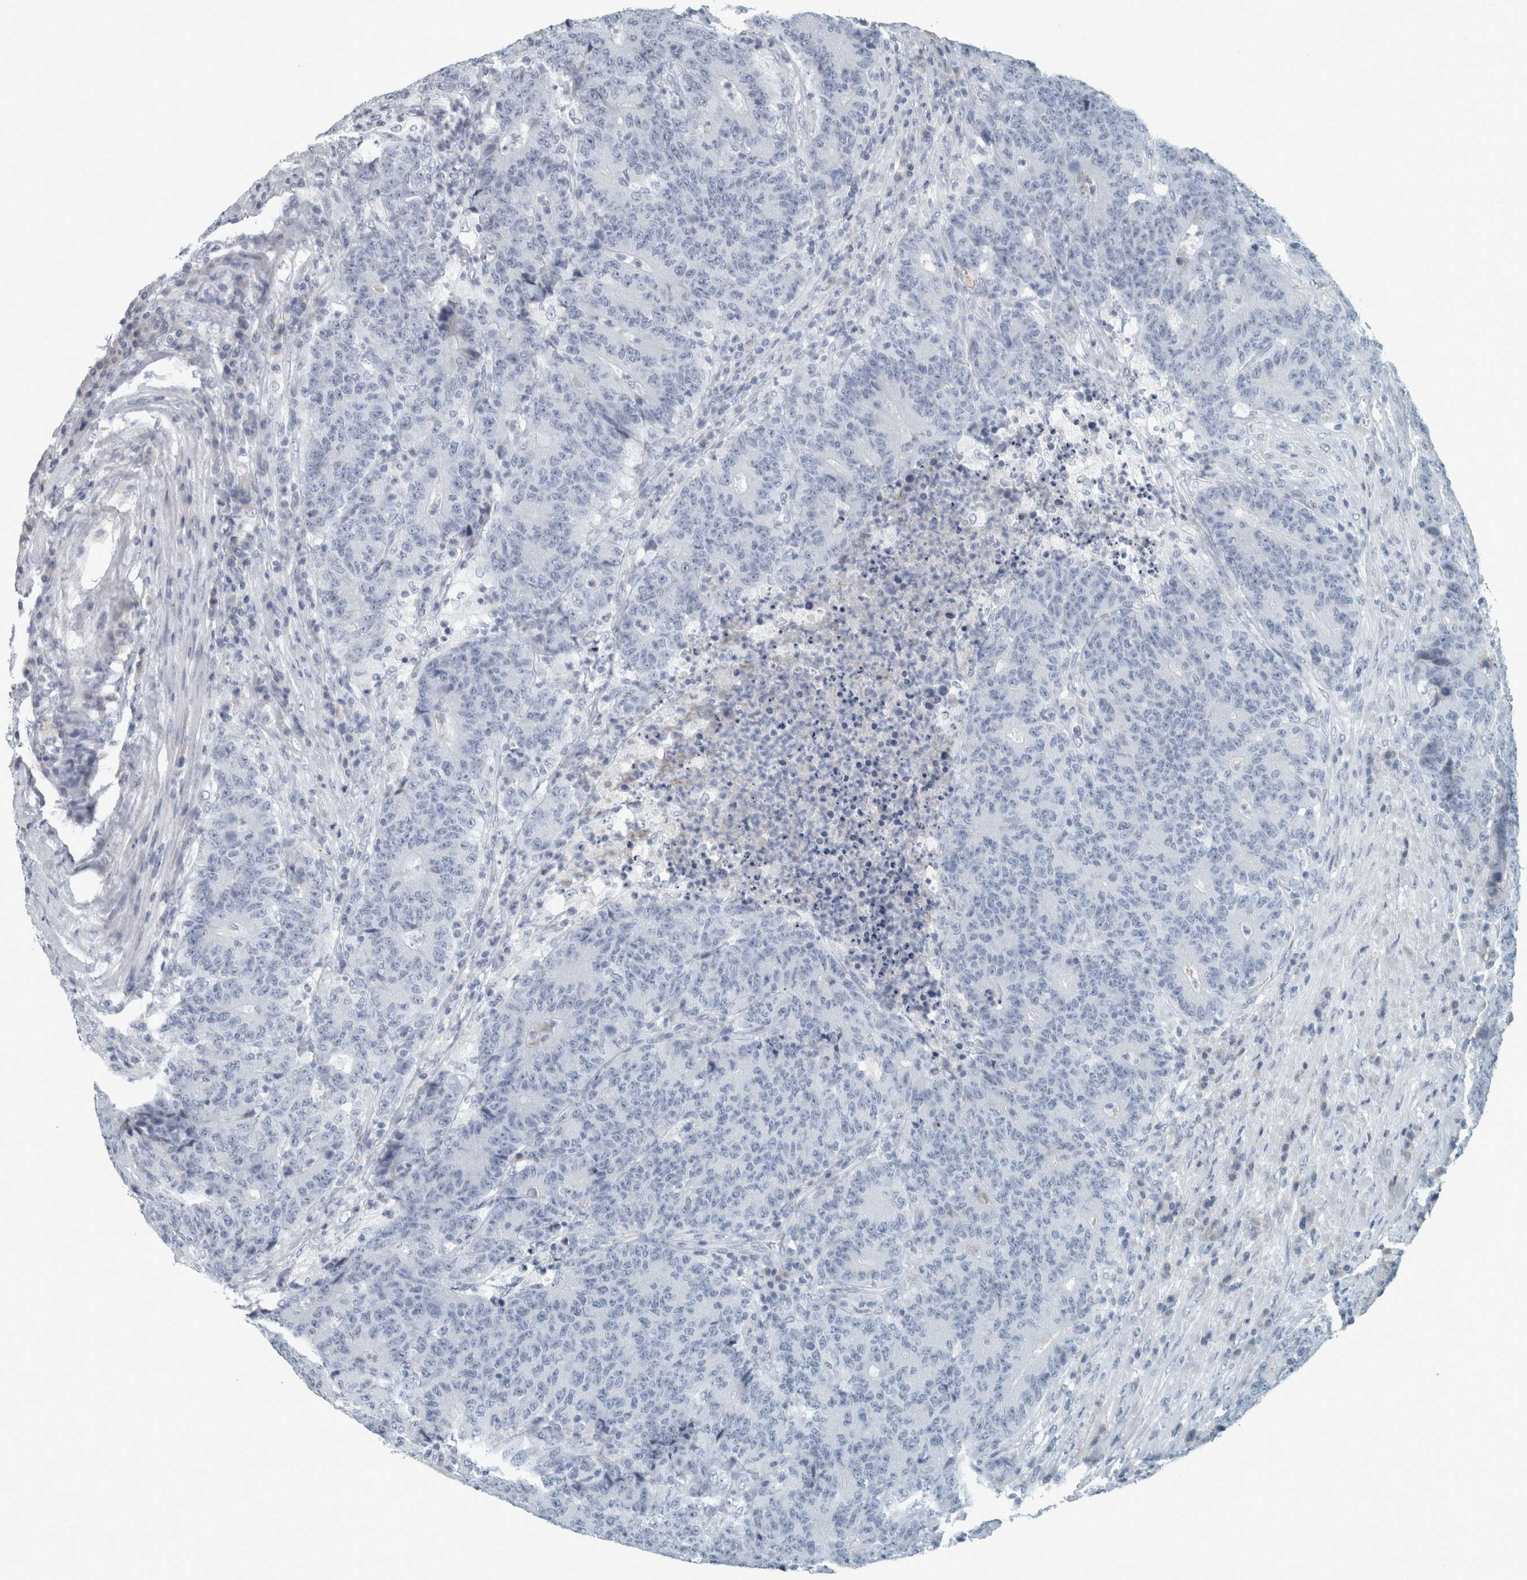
{"staining": {"intensity": "negative", "quantity": "none", "location": "none"}, "tissue": "colorectal cancer", "cell_type": "Tumor cells", "image_type": "cancer", "snomed": [{"axis": "morphology", "description": "Normal tissue, NOS"}, {"axis": "morphology", "description": "Adenocarcinoma, NOS"}, {"axis": "topography", "description": "Colon"}], "caption": "Adenocarcinoma (colorectal) stained for a protein using immunohistochemistry (IHC) displays no staining tumor cells.", "gene": "CHL1", "patient": {"sex": "female", "age": 75}}